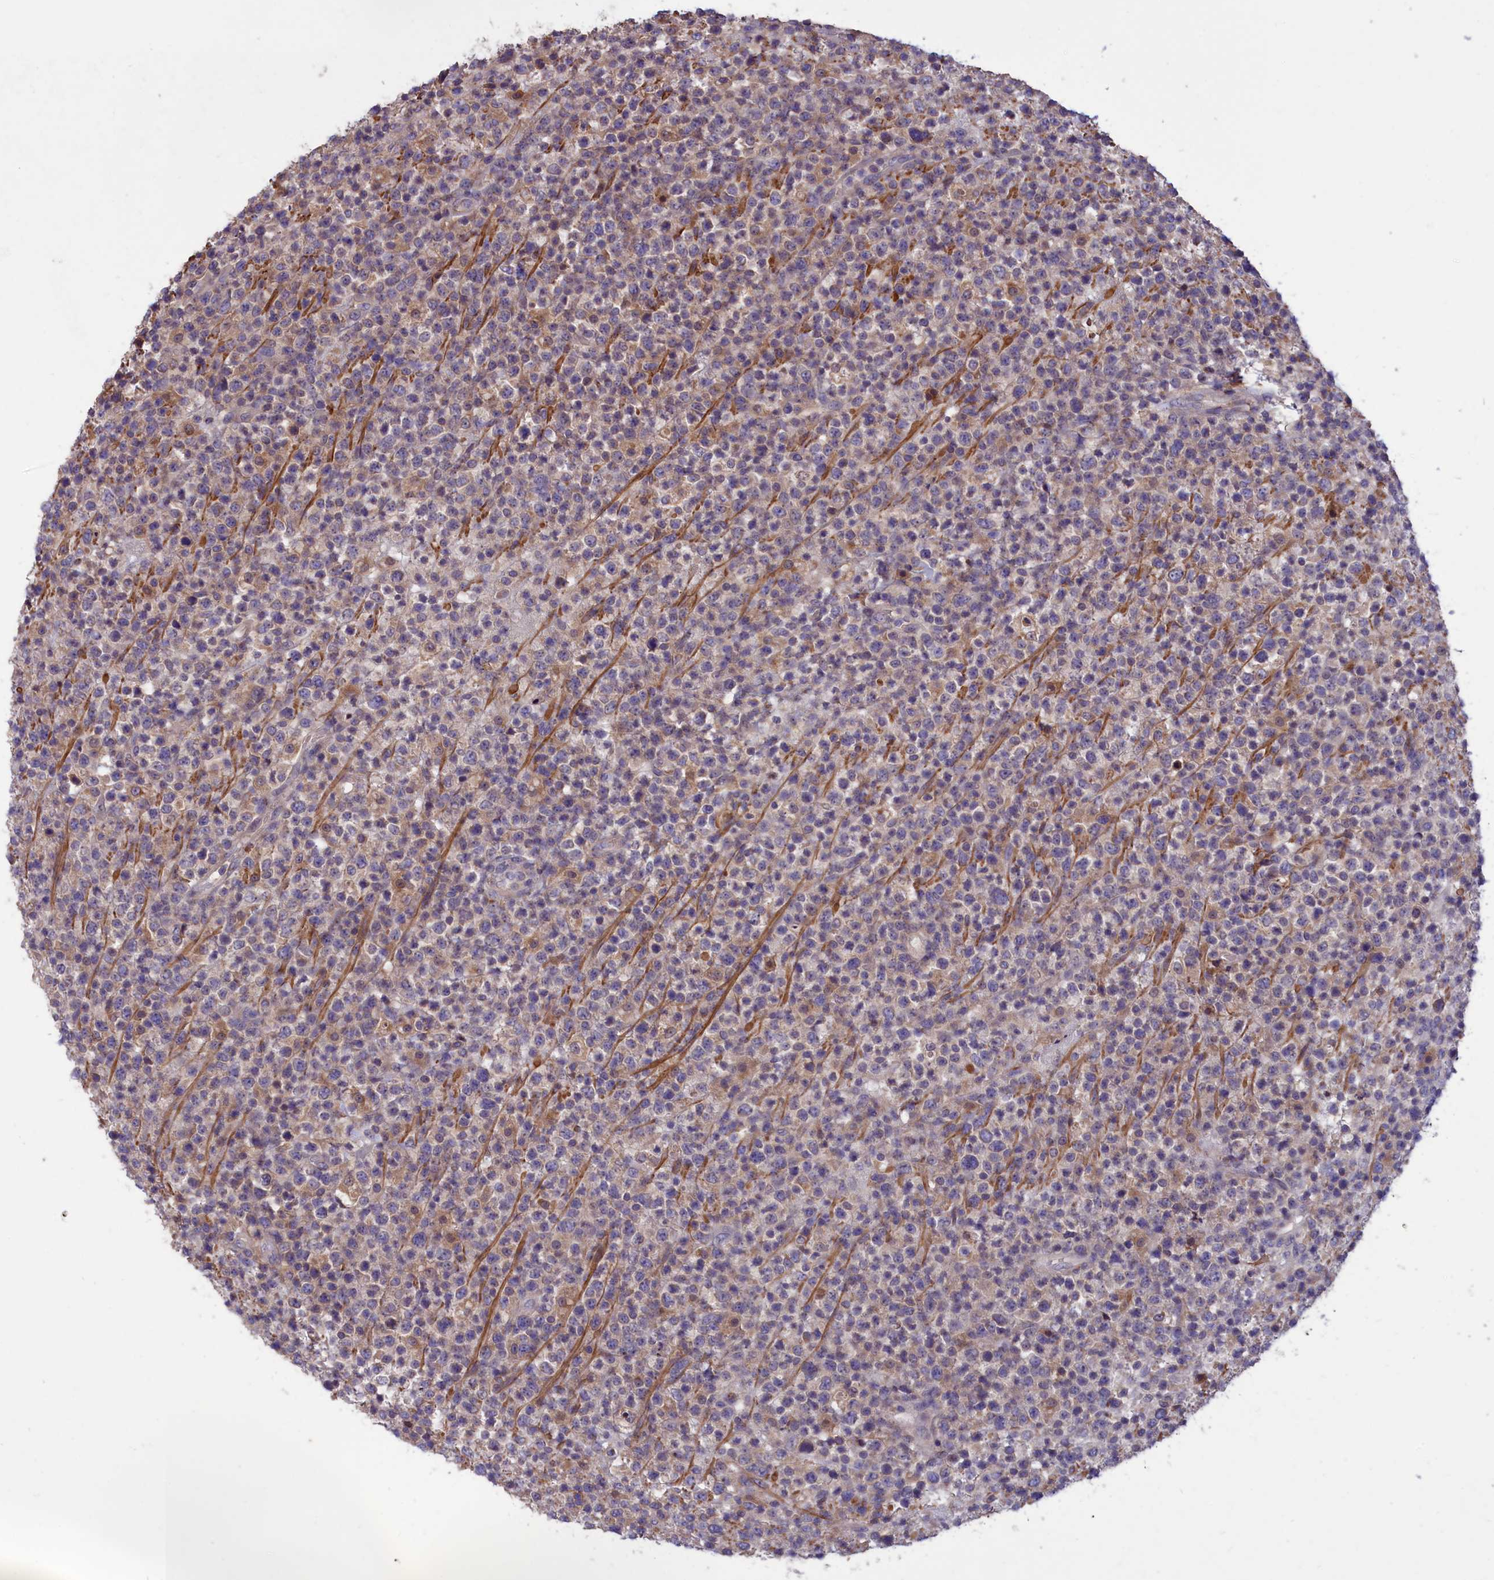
{"staining": {"intensity": "negative", "quantity": "none", "location": "none"}, "tissue": "lymphoma", "cell_type": "Tumor cells", "image_type": "cancer", "snomed": [{"axis": "morphology", "description": "Malignant lymphoma, non-Hodgkin's type, High grade"}, {"axis": "topography", "description": "Colon"}], "caption": "This is an immunohistochemistry (IHC) micrograph of human lymphoma. There is no positivity in tumor cells.", "gene": "AMDHD2", "patient": {"sex": "female", "age": 53}}